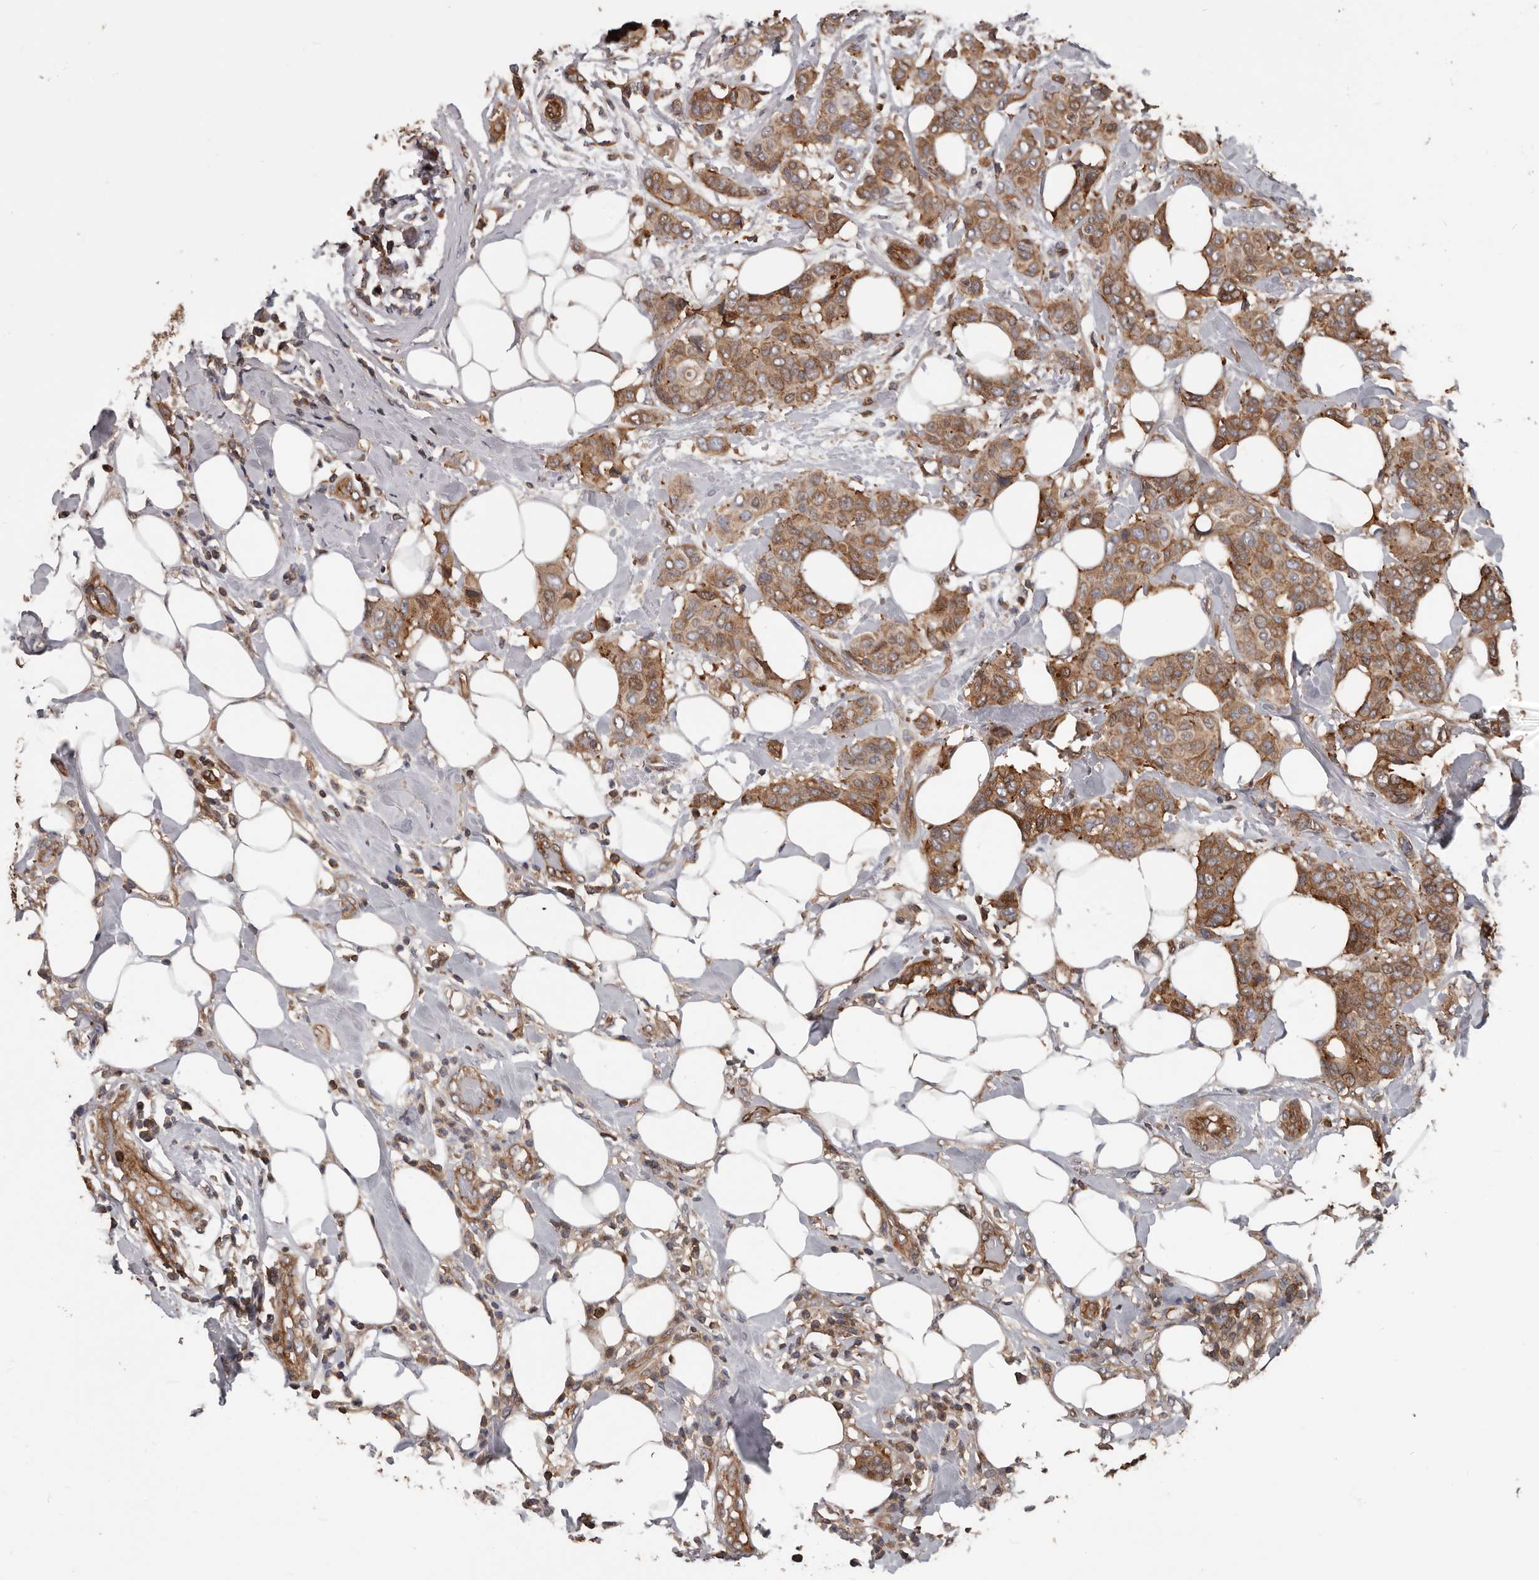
{"staining": {"intensity": "moderate", "quantity": ">75%", "location": "cytoplasmic/membranous"}, "tissue": "breast cancer", "cell_type": "Tumor cells", "image_type": "cancer", "snomed": [{"axis": "morphology", "description": "Lobular carcinoma"}, {"axis": "topography", "description": "Breast"}], "caption": "This is an image of IHC staining of breast lobular carcinoma, which shows moderate expression in the cytoplasmic/membranous of tumor cells.", "gene": "PNRC2", "patient": {"sex": "female", "age": 51}}